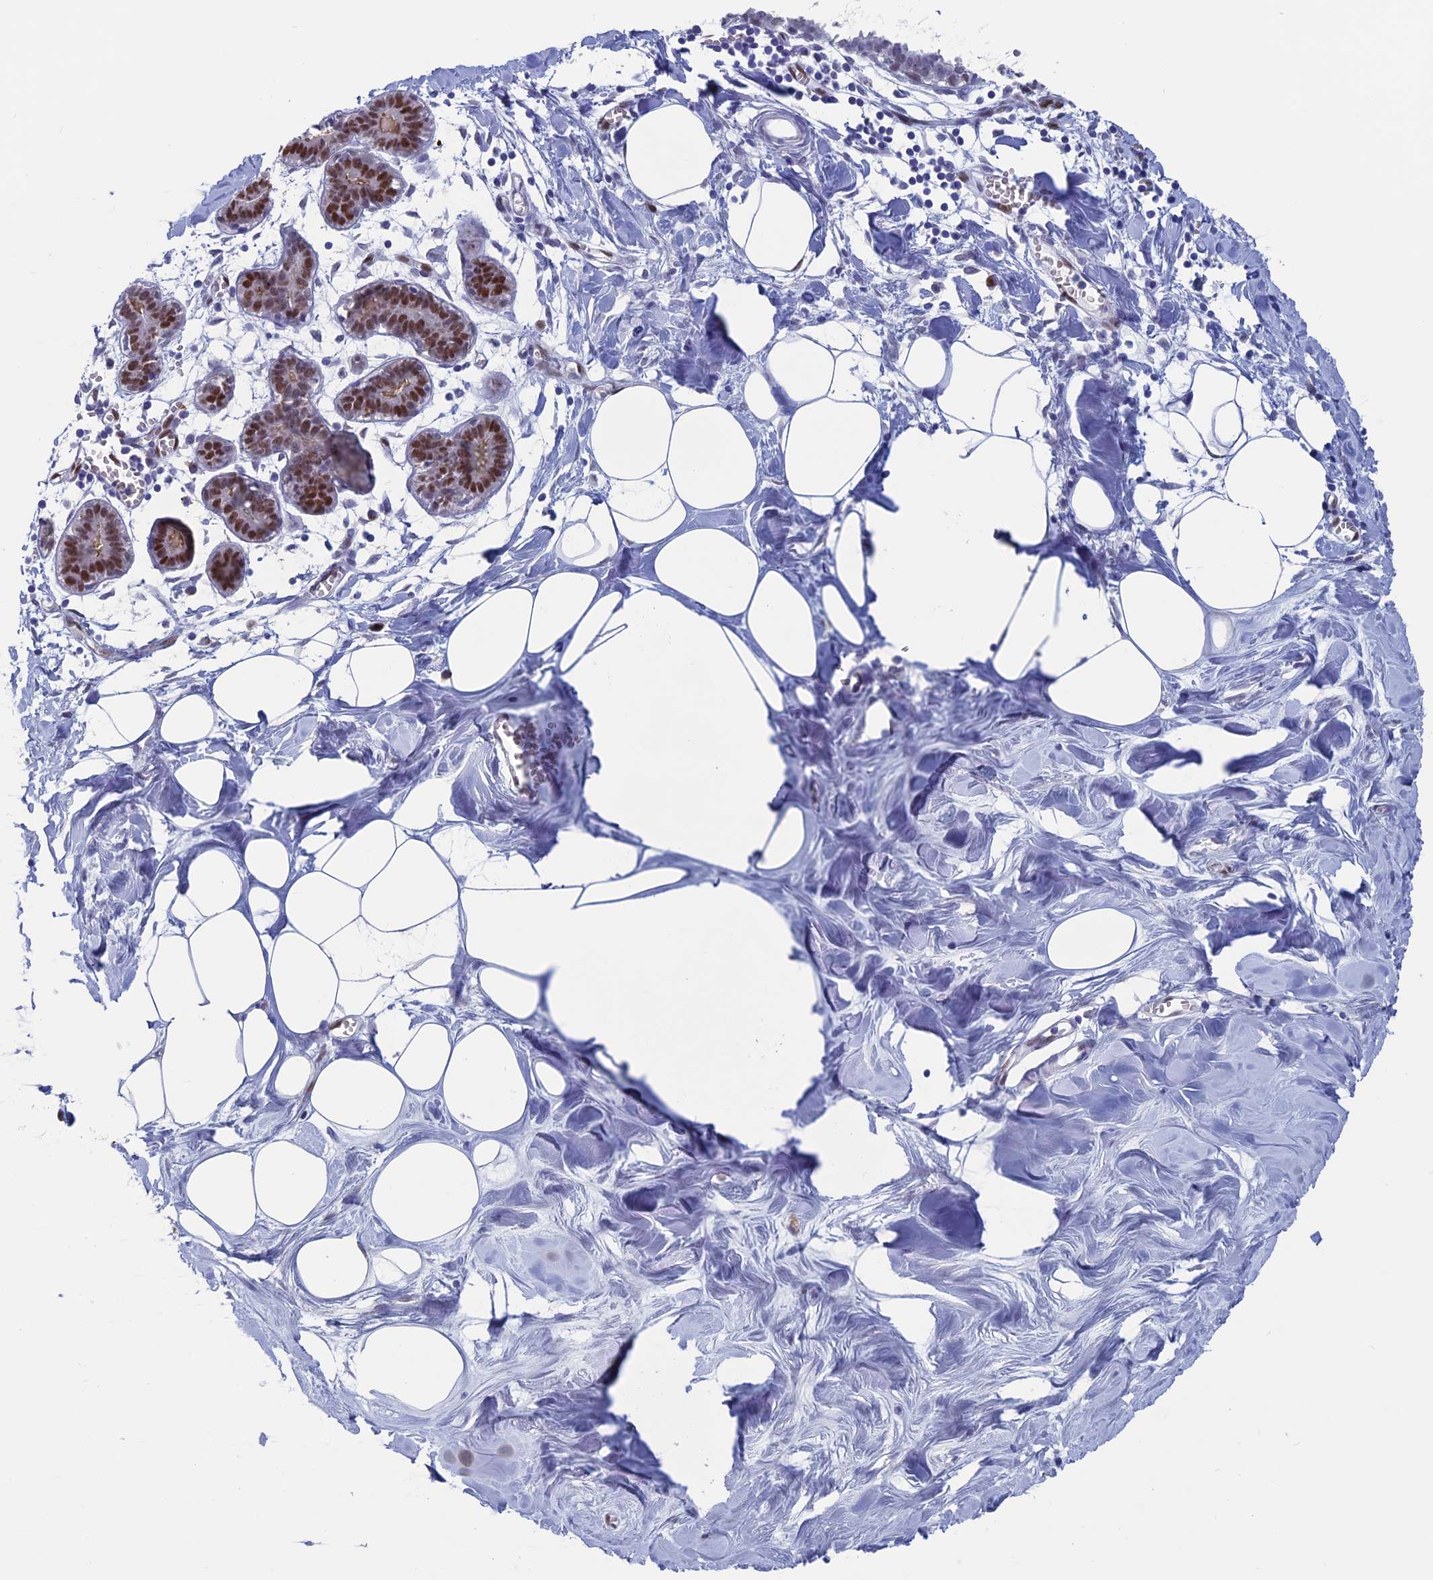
{"staining": {"intensity": "weak", "quantity": "25%-75%", "location": "nuclear"}, "tissue": "breast", "cell_type": "Adipocytes", "image_type": "normal", "snomed": [{"axis": "morphology", "description": "Normal tissue, NOS"}, {"axis": "topography", "description": "Breast"}], "caption": "This micrograph reveals IHC staining of unremarkable breast, with low weak nuclear positivity in about 25%-75% of adipocytes.", "gene": "NOL4L", "patient": {"sex": "female", "age": 27}}